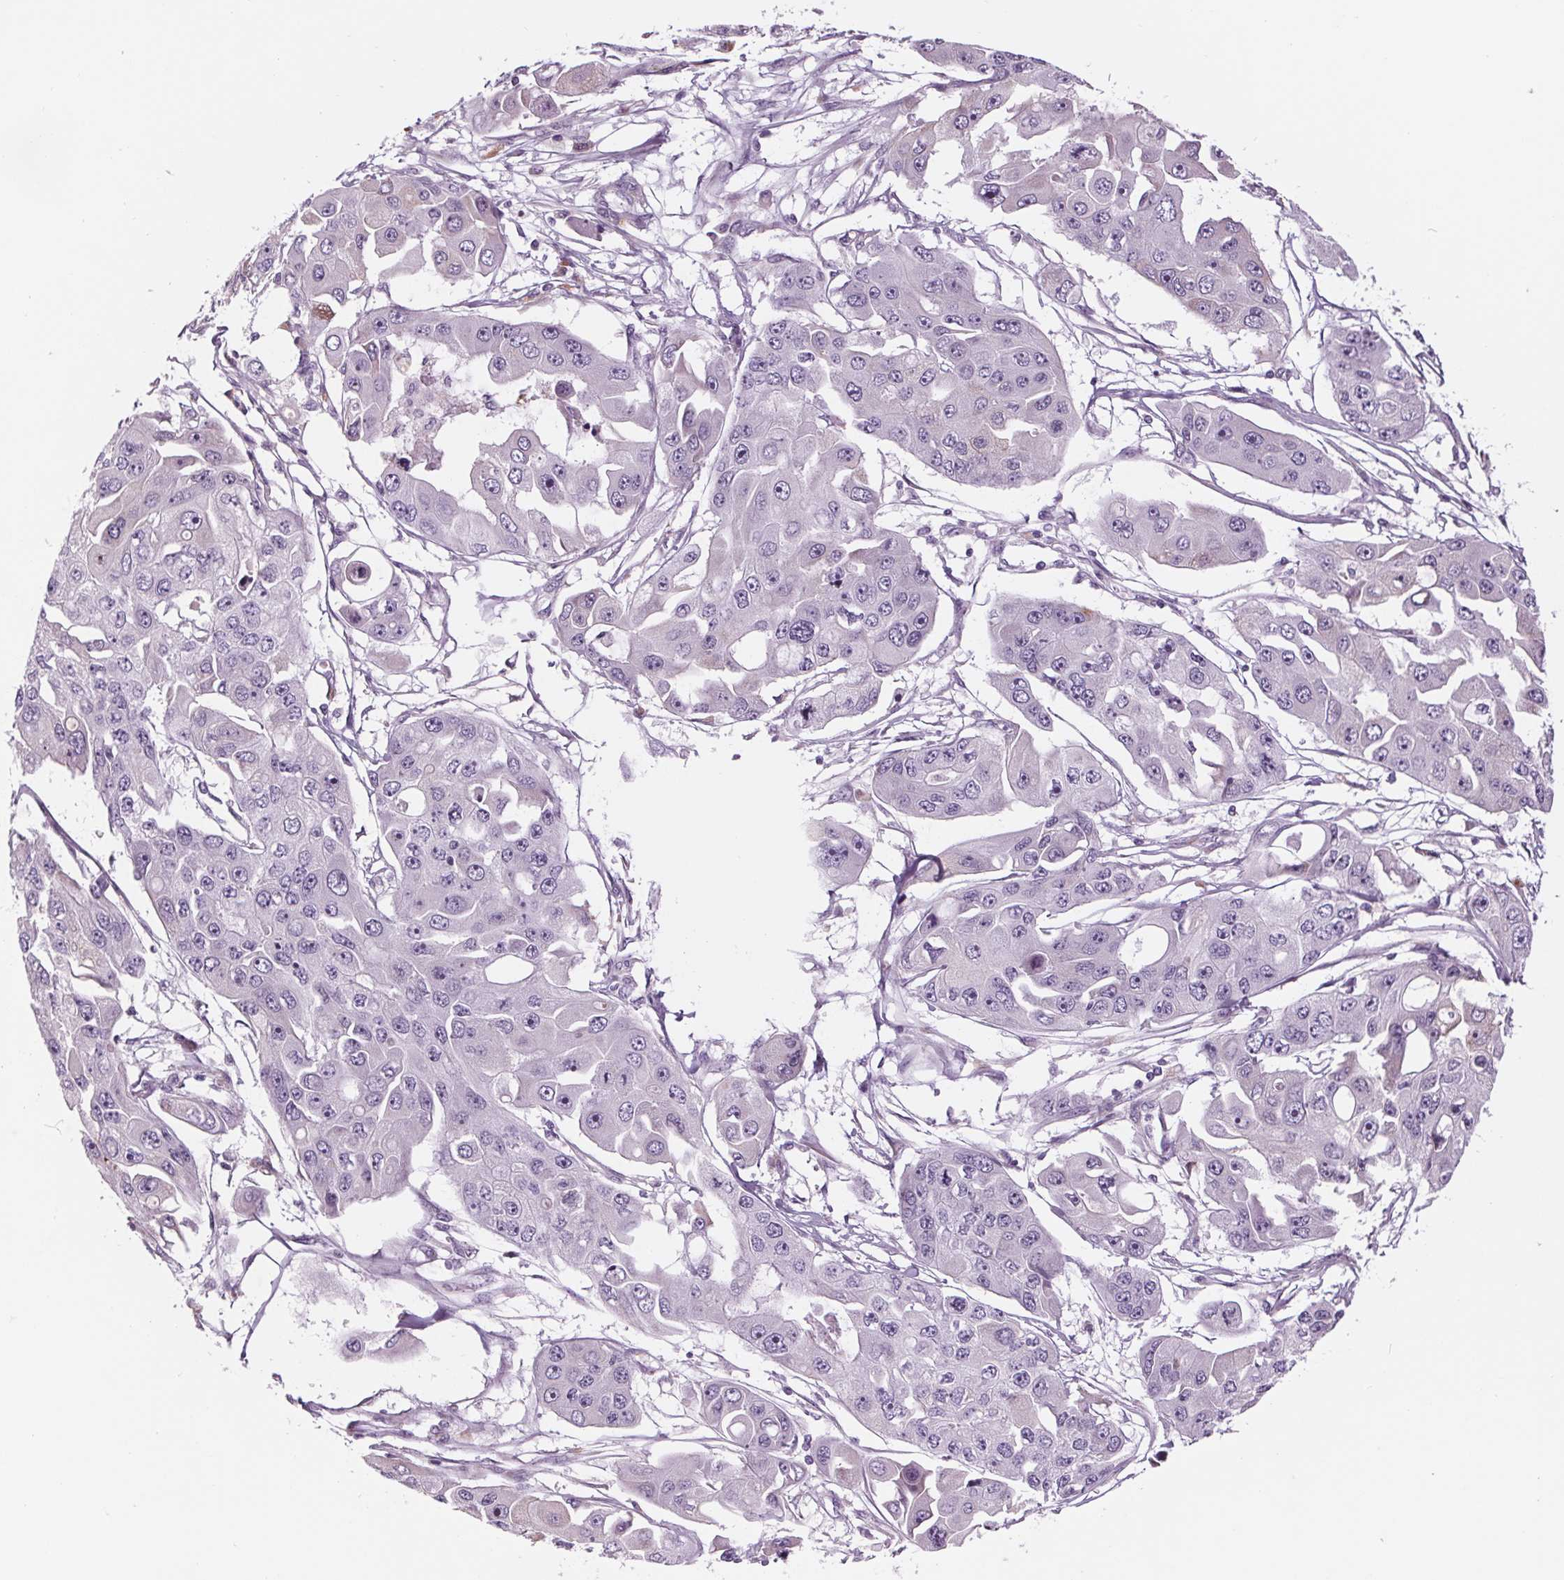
{"staining": {"intensity": "negative", "quantity": "none", "location": "none"}, "tissue": "ovarian cancer", "cell_type": "Tumor cells", "image_type": "cancer", "snomed": [{"axis": "morphology", "description": "Cystadenocarcinoma, serous, NOS"}, {"axis": "topography", "description": "Ovary"}], "caption": "Tumor cells show no significant protein positivity in ovarian cancer (serous cystadenocarcinoma).", "gene": "SAMD5", "patient": {"sex": "female", "age": 56}}